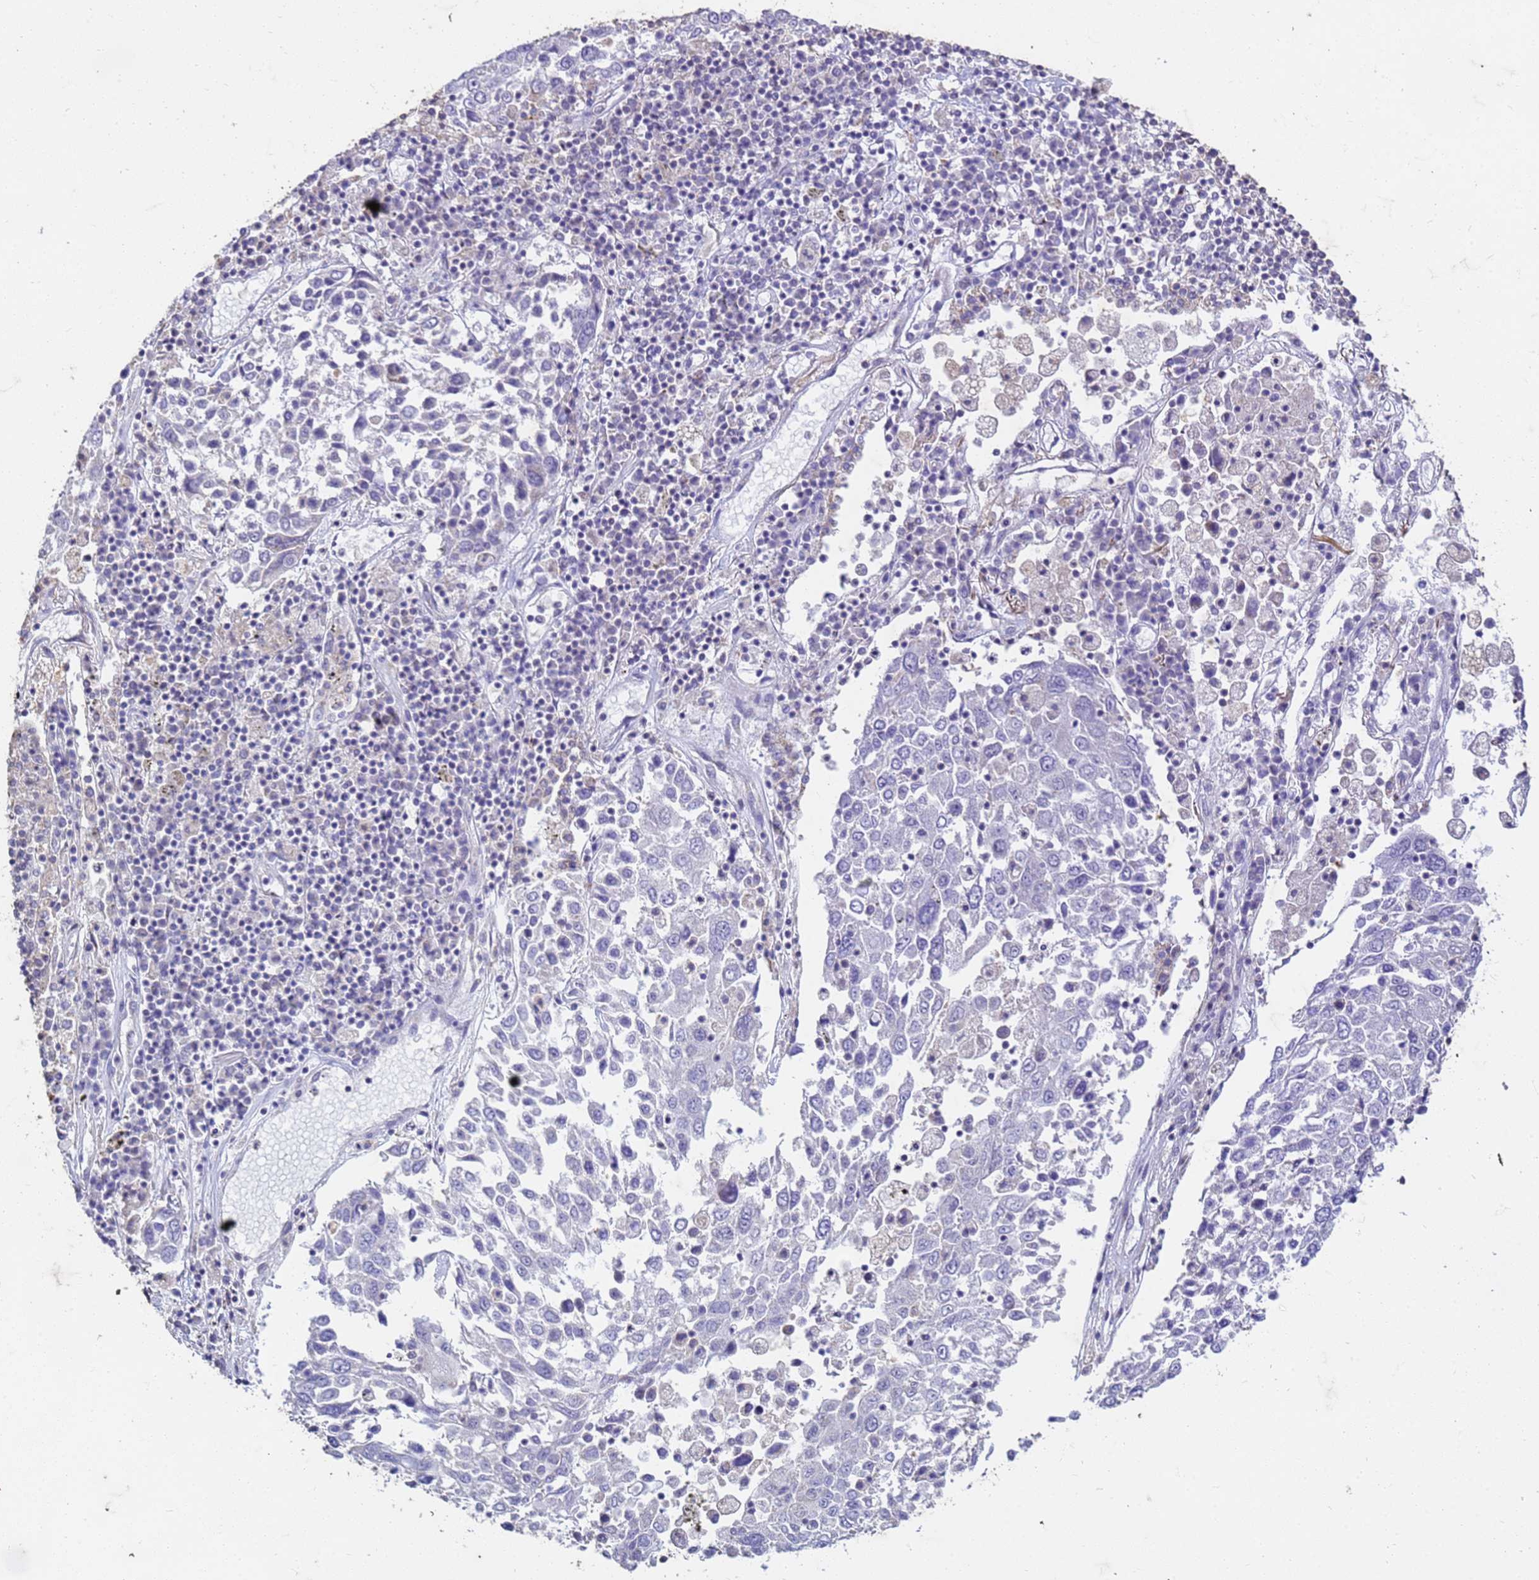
{"staining": {"intensity": "negative", "quantity": "none", "location": "none"}, "tissue": "lung cancer", "cell_type": "Tumor cells", "image_type": "cancer", "snomed": [{"axis": "morphology", "description": "Squamous cell carcinoma, NOS"}, {"axis": "topography", "description": "Lung"}], "caption": "High magnification brightfield microscopy of lung squamous cell carcinoma stained with DAB (3,3'-diaminobenzidine) (brown) and counterstained with hematoxylin (blue): tumor cells show no significant positivity.", "gene": "SLC25A15", "patient": {"sex": "male", "age": 65}}